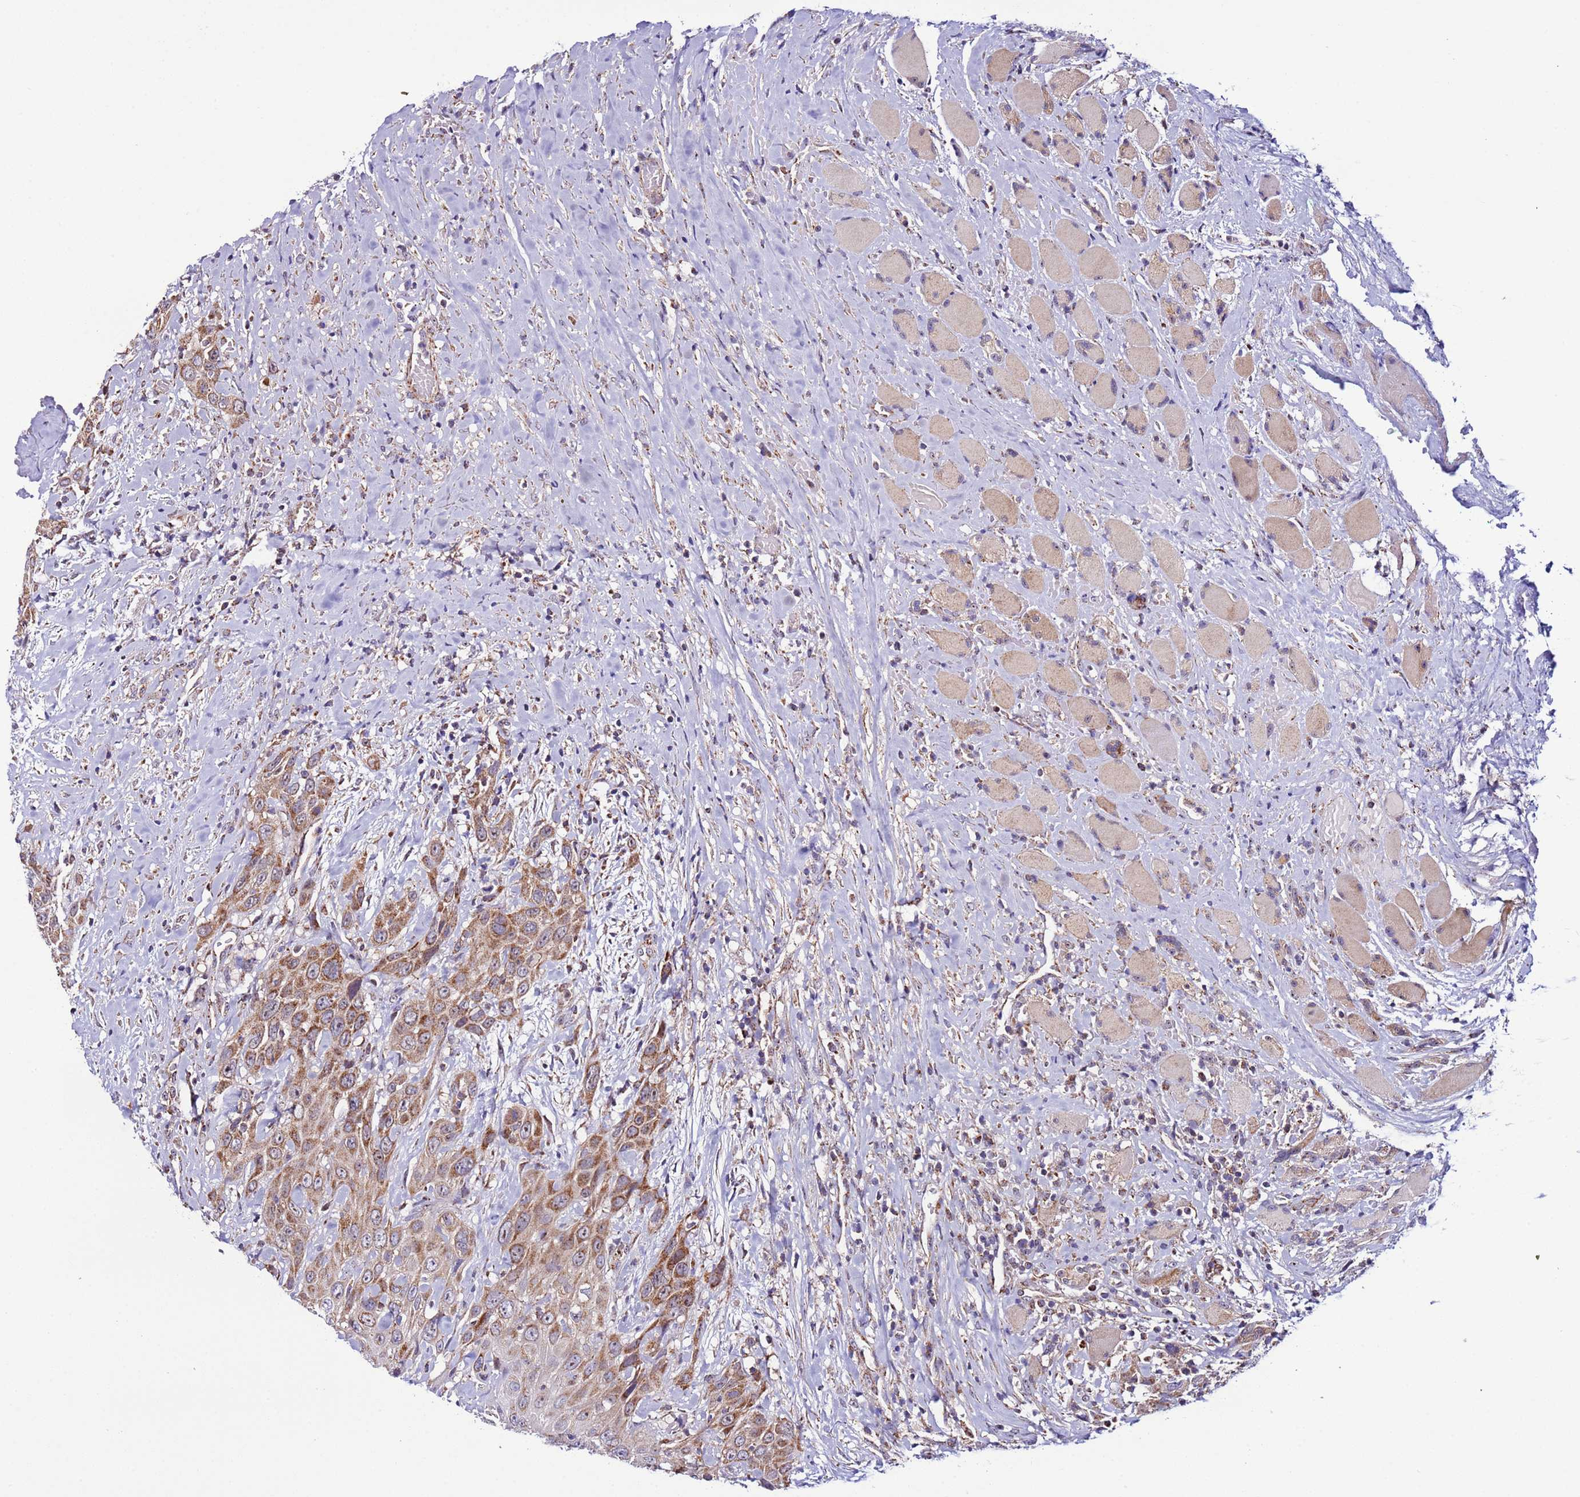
{"staining": {"intensity": "moderate", "quantity": ">75%", "location": "cytoplasmic/membranous"}, "tissue": "head and neck cancer", "cell_type": "Tumor cells", "image_type": "cancer", "snomed": [{"axis": "morphology", "description": "Squamous cell carcinoma, NOS"}, {"axis": "topography", "description": "Head-Neck"}], "caption": "A high-resolution histopathology image shows immunohistochemistry (IHC) staining of squamous cell carcinoma (head and neck), which demonstrates moderate cytoplasmic/membranous expression in about >75% of tumor cells. The staining was performed using DAB (3,3'-diaminobenzidine) to visualize the protein expression in brown, while the nuclei were stained in blue with hematoxylin (Magnification: 20x).", "gene": "UEVLD", "patient": {"sex": "male", "age": 81}}